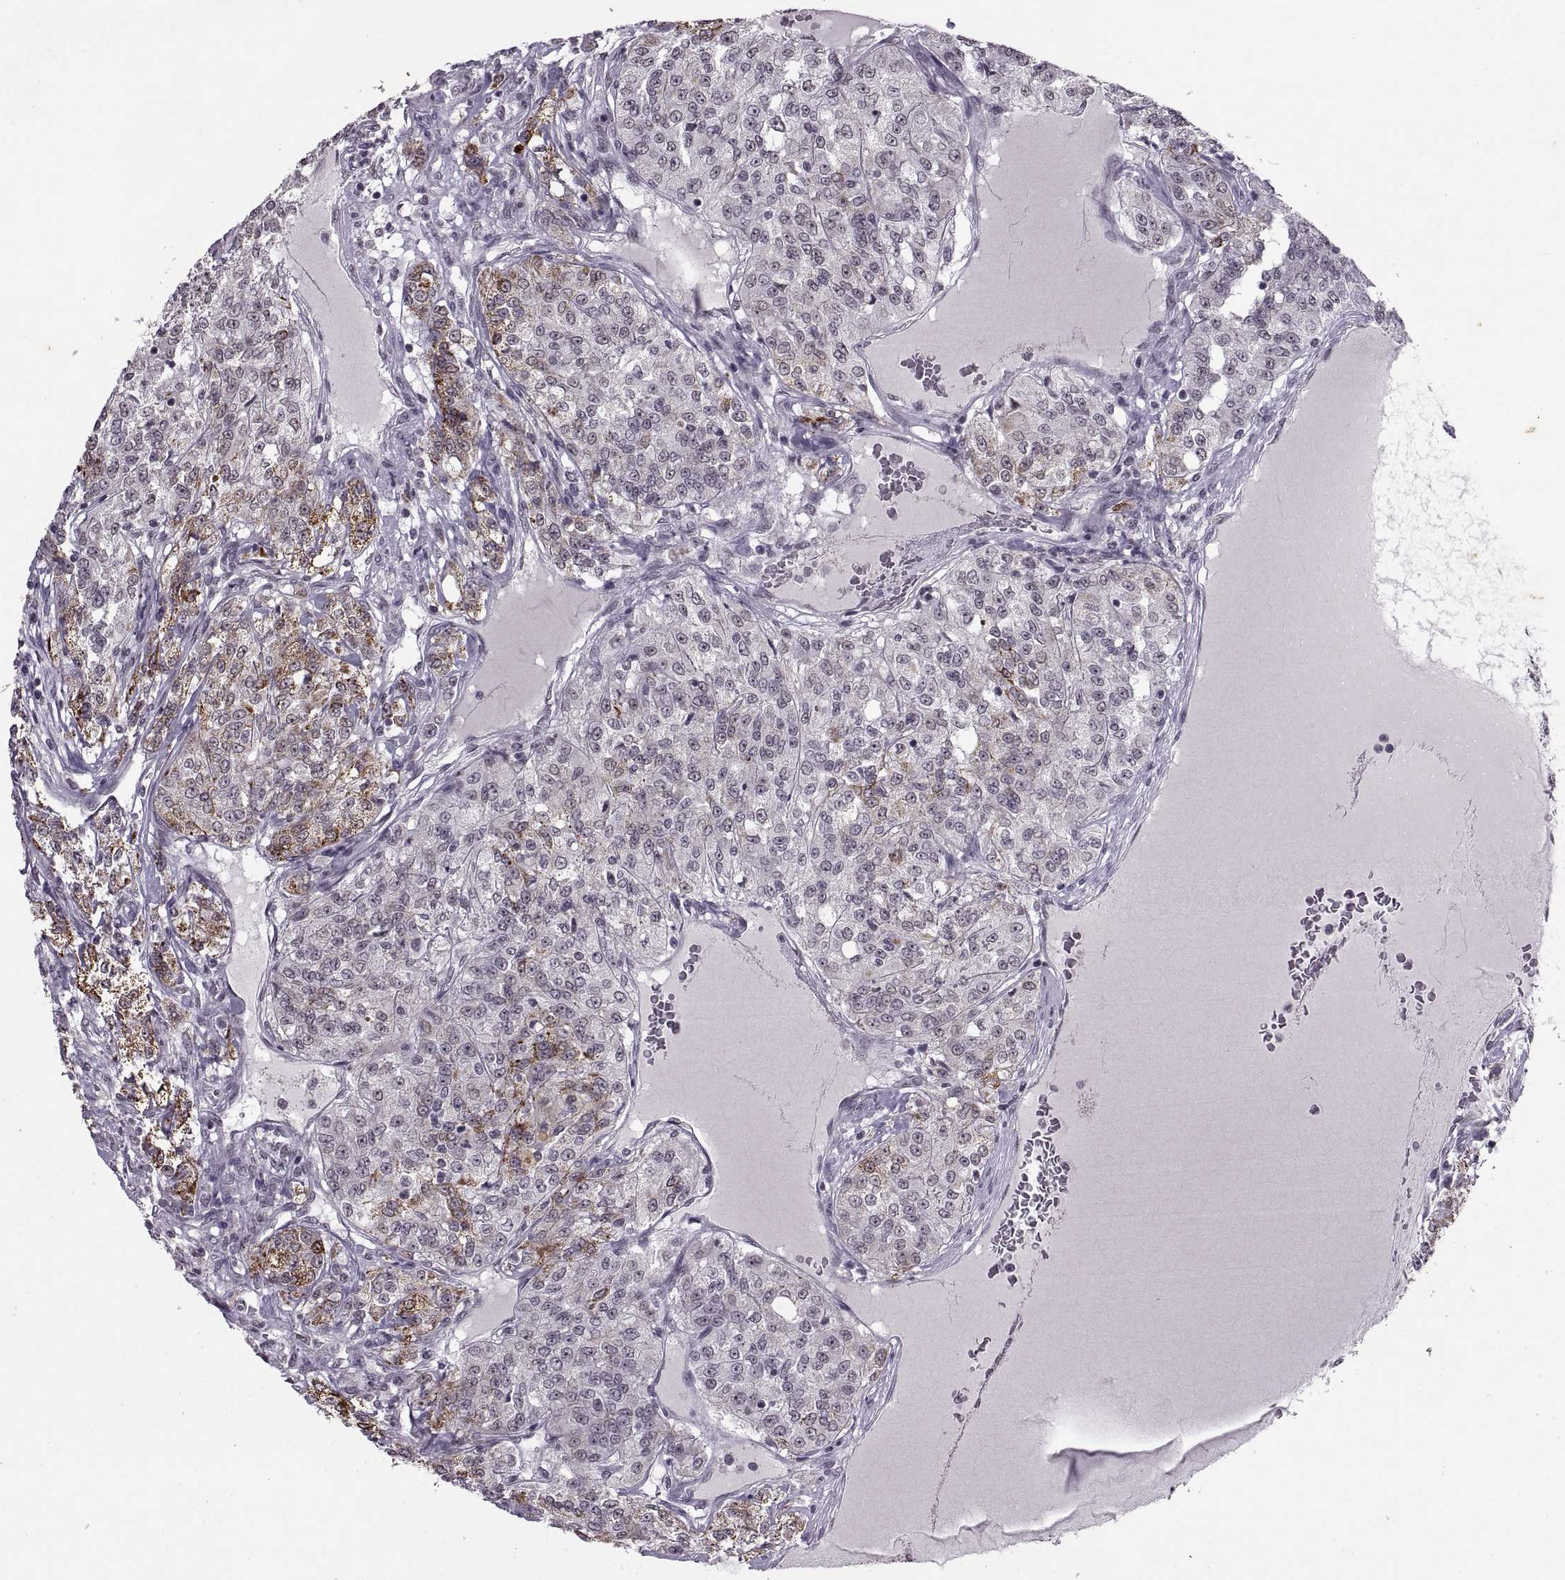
{"staining": {"intensity": "strong", "quantity": "<25%", "location": "cytoplasmic/membranous"}, "tissue": "renal cancer", "cell_type": "Tumor cells", "image_type": "cancer", "snomed": [{"axis": "morphology", "description": "Adenocarcinoma, NOS"}, {"axis": "topography", "description": "Kidney"}], "caption": "This histopathology image demonstrates renal cancer (adenocarcinoma) stained with immunohistochemistry to label a protein in brown. The cytoplasmic/membranous of tumor cells show strong positivity for the protein. Nuclei are counter-stained blue.", "gene": "OTP", "patient": {"sex": "female", "age": 63}}